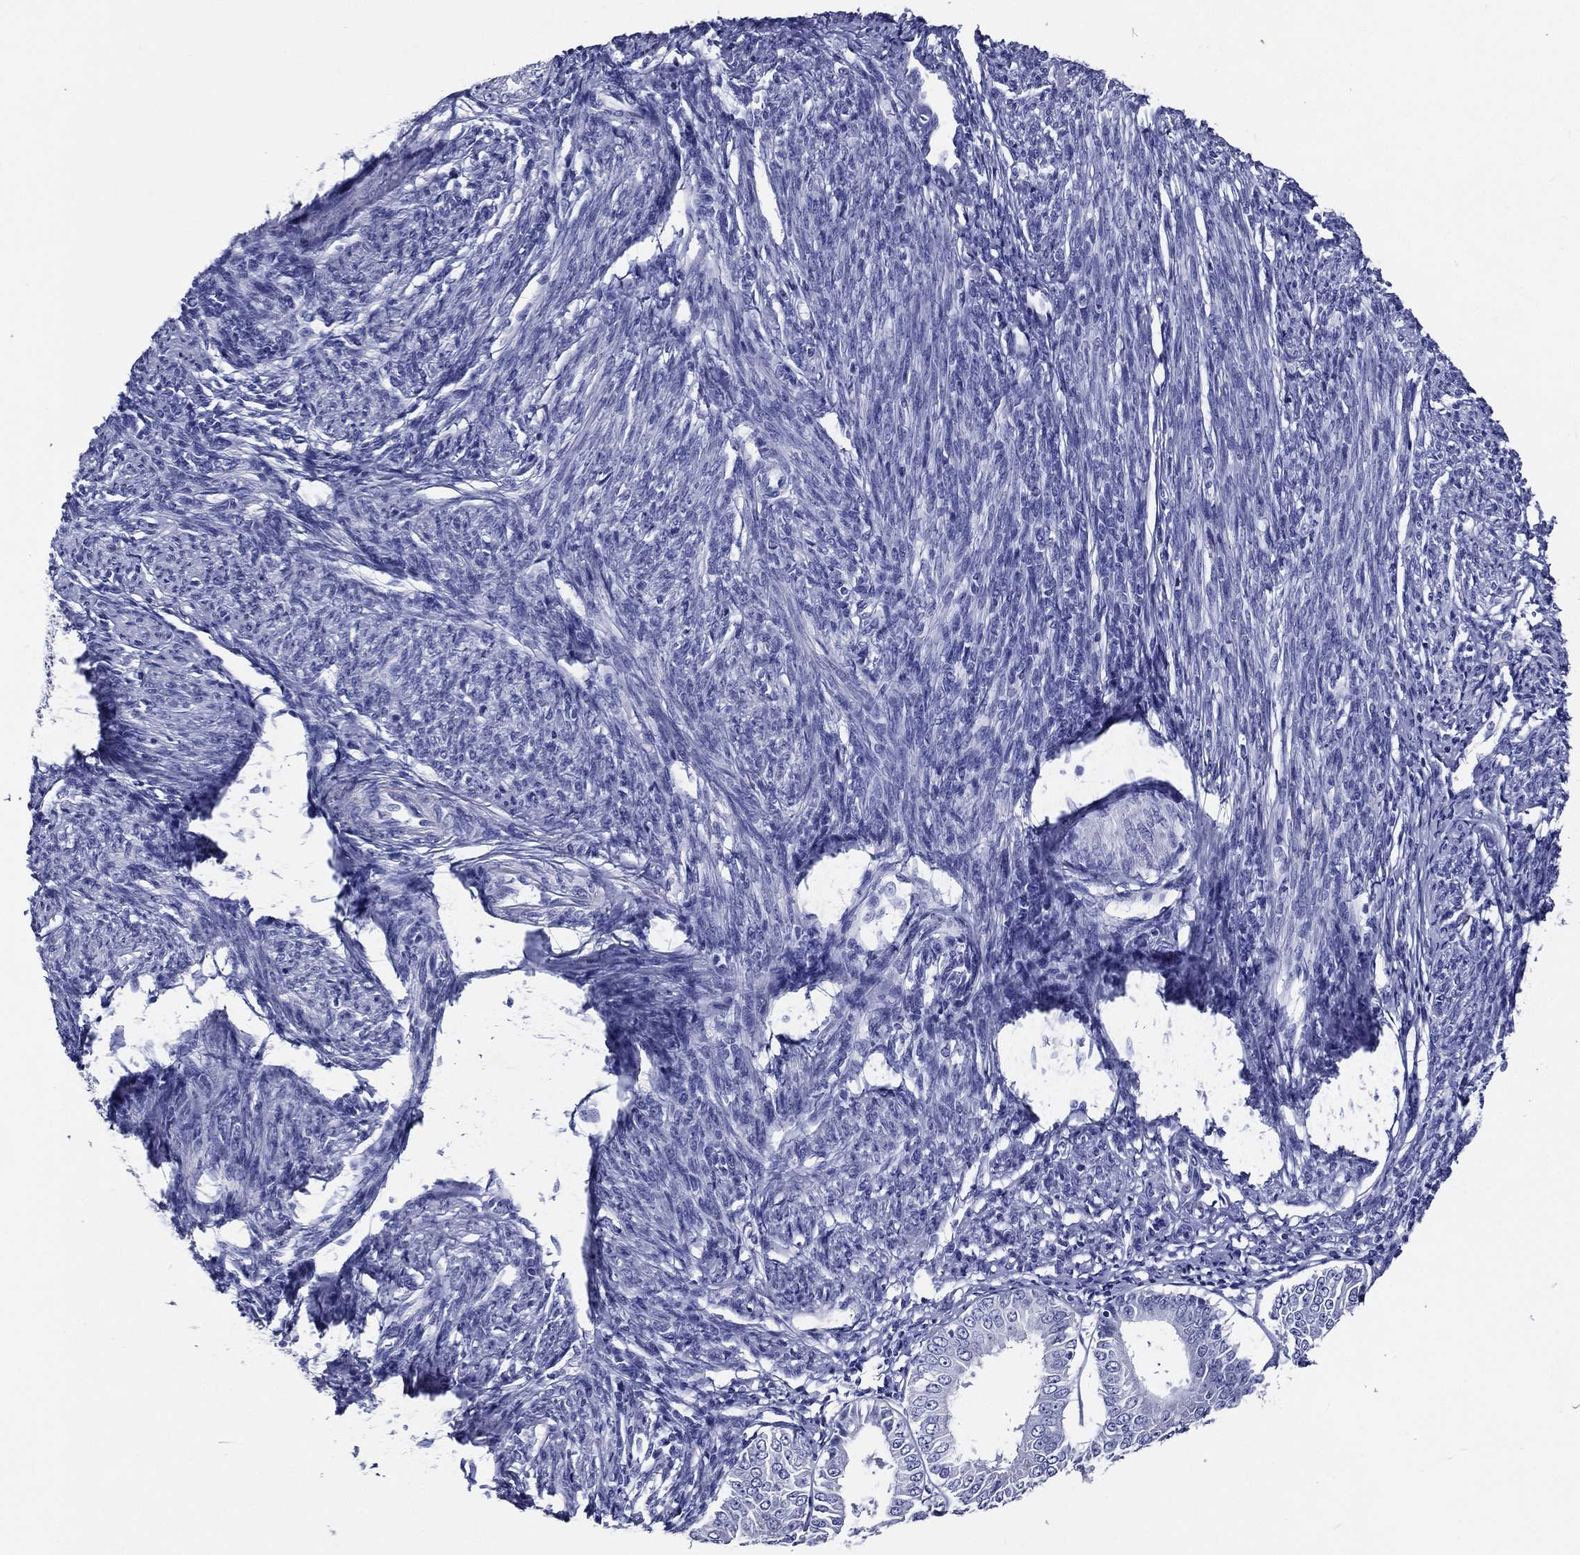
{"staining": {"intensity": "negative", "quantity": "none", "location": "none"}, "tissue": "endometrial cancer", "cell_type": "Tumor cells", "image_type": "cancer", "snomed": [{"axis": "morphology", "description": "Adenocarcinoma, NOS"}, {"axis": "topography", "description": "Endometrium"}], "caption": "Immunohistochemical staining of adenocarcinoma (endometrial) demonstrates no significant staining in tumor cells.", "gene": "ACE2", "patient": {"sex": "female", "age": 63}}